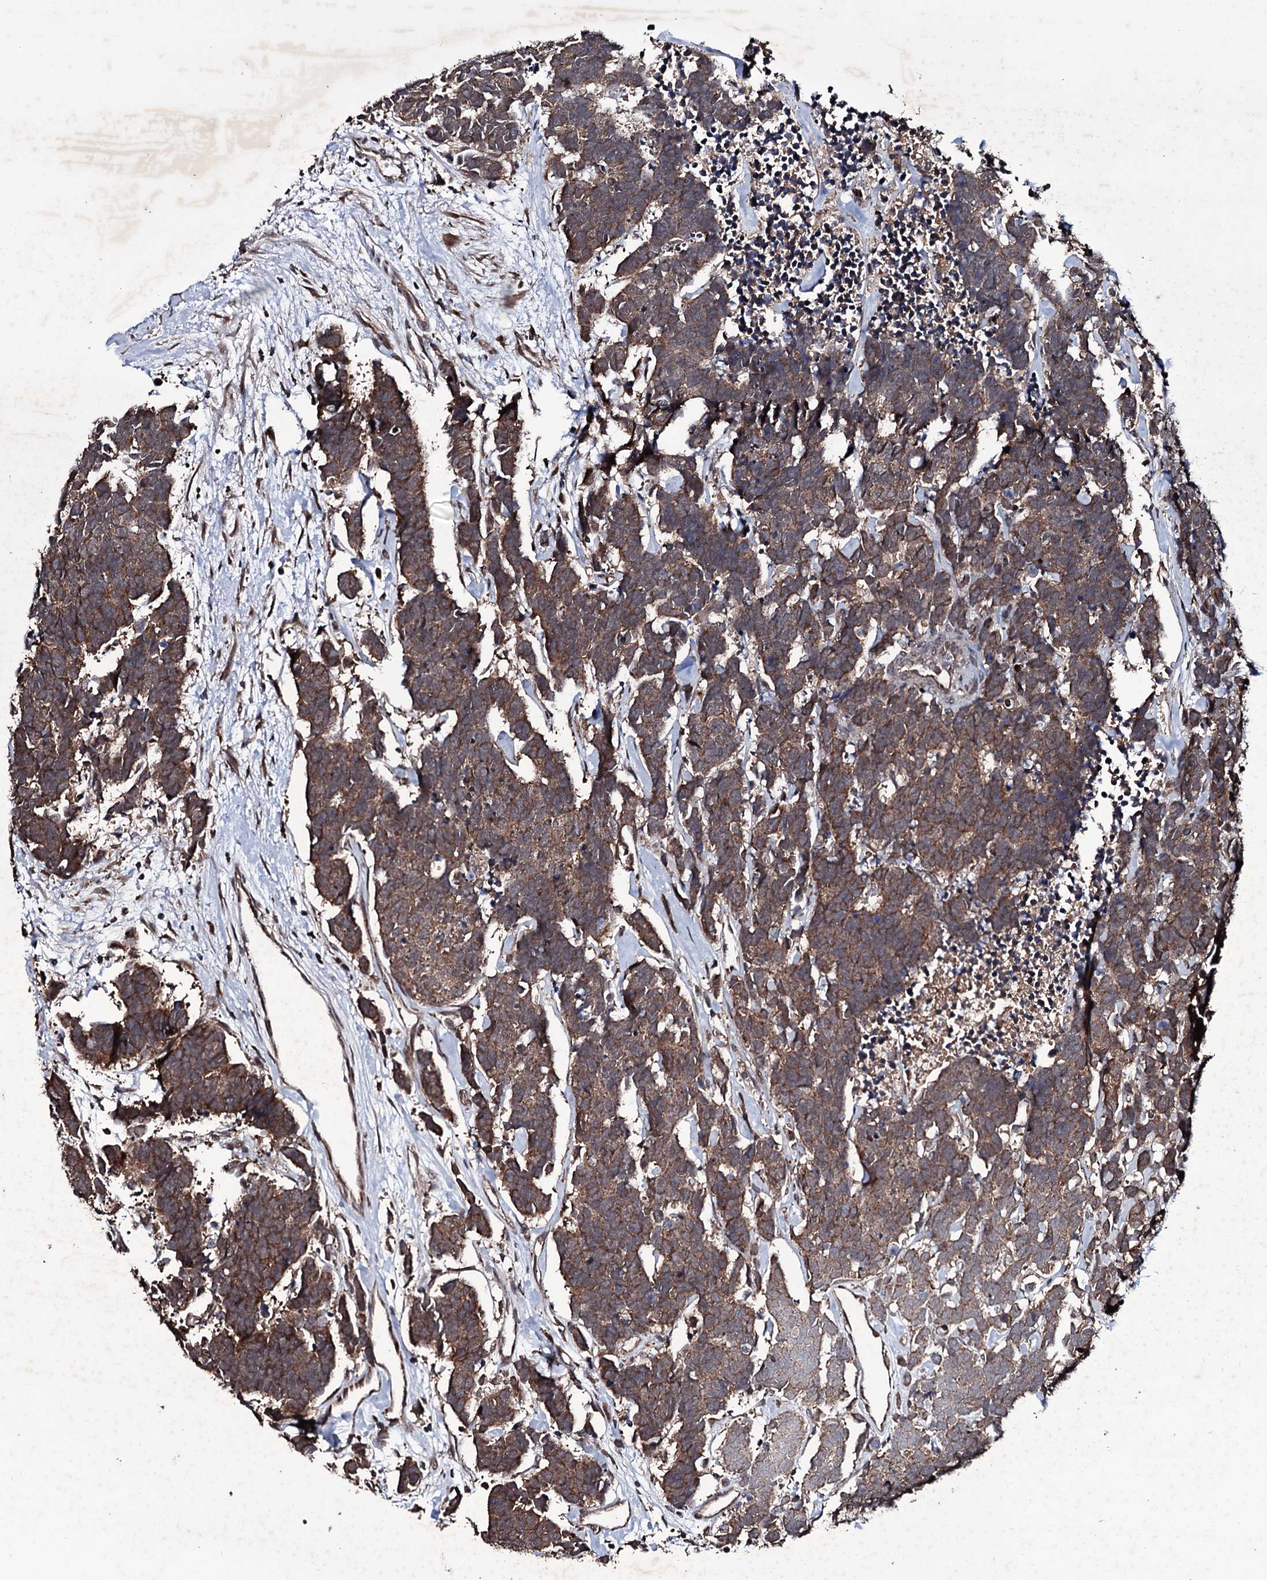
{"staining": {"intensity": "moderate", "quantity": ">75%", "location": "cytoplasmic/membranous"}, "tissue": "carcinoid", "cell_type": "Tumor cells", "image_type": "cancer", "snomed": [{"axis": "morphology", "description": "Carcinoma, NOS"}, {"axis": "morphology", "description": "Carcinoid, malignant, NOS"}, {"axis": "topography", "description": "Urinary bladder"}], "caption": "Immunohistochemical staining of human carcinoma shows medium levels of moderate cytoplasmic/membranous expression in approximately >75% of tumor cells.", "gene": "MRPS31", "patient": {"sex": "male", "age": 57}}